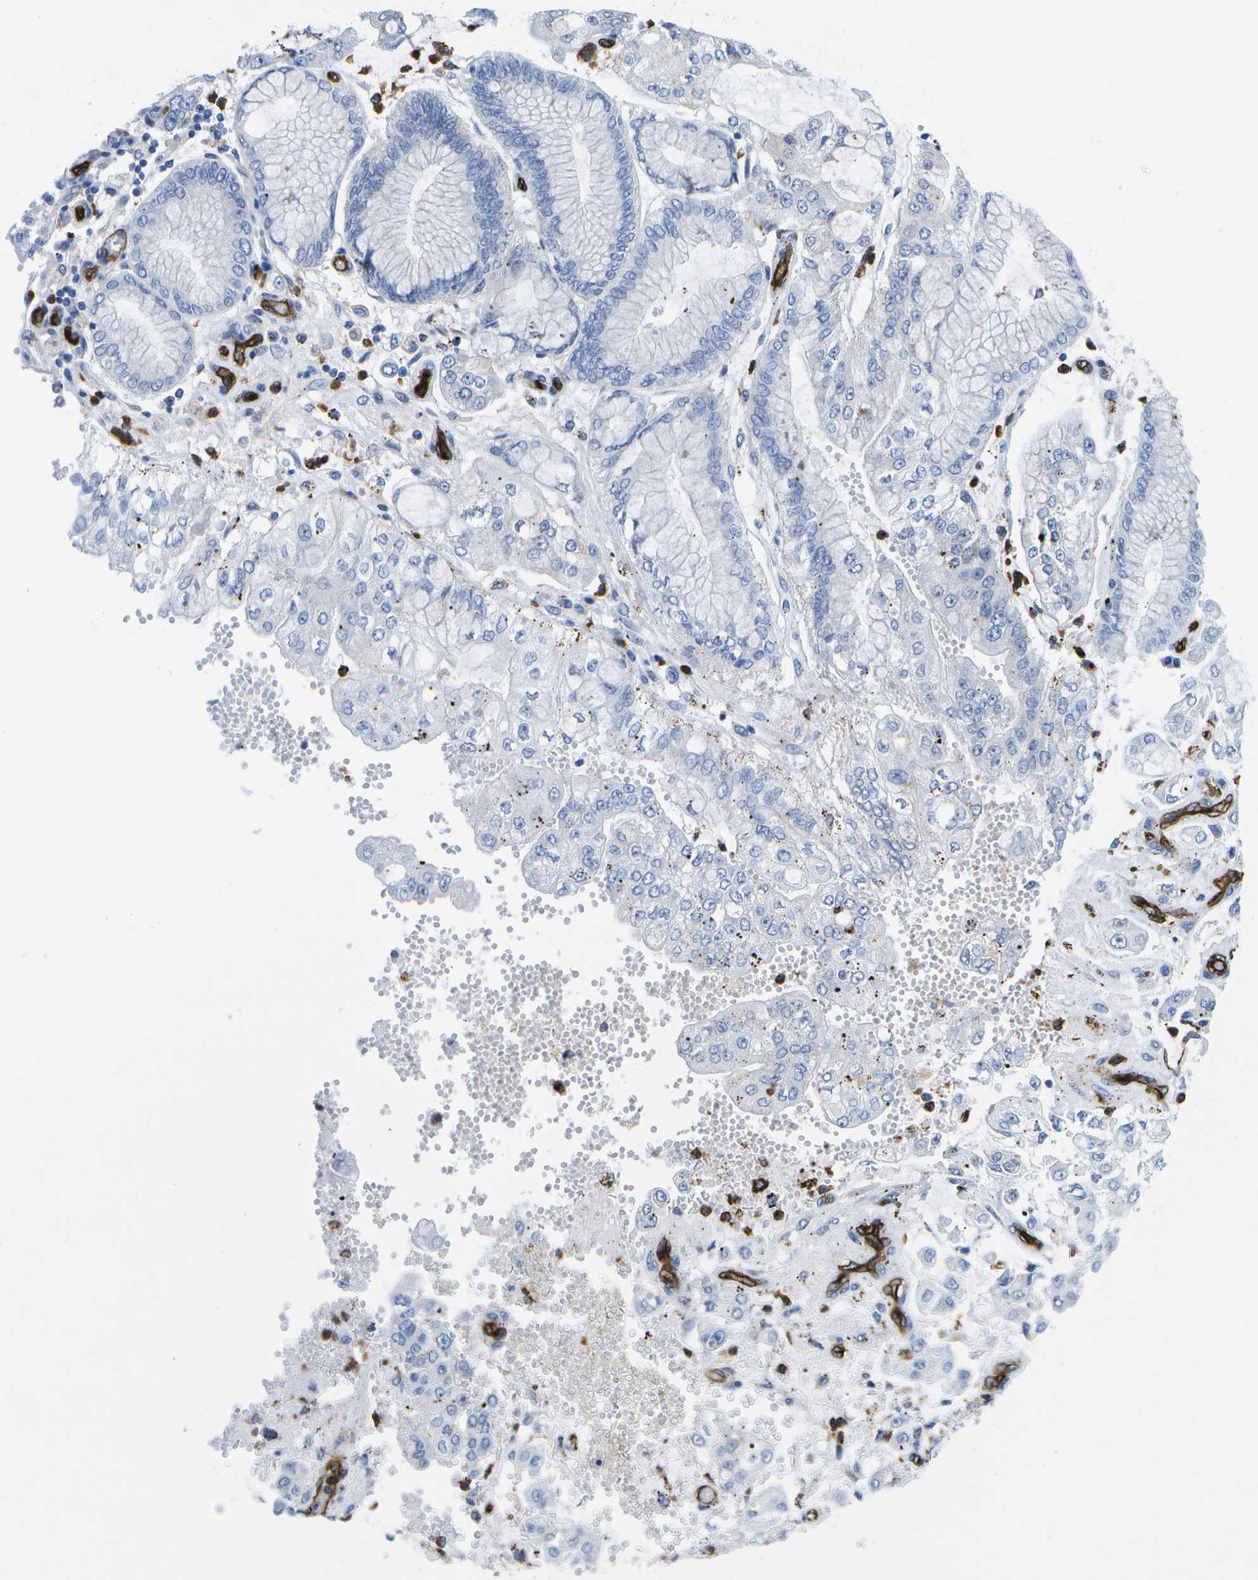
{"staining": {"intensity": "negative", "quantity": "none", "location": "none"}, "tissue": "stomach cancer", "cell_type": "Tumor cells", "image_type": "cancer", "snomed": [{"axis": "morphology", "description": "Adenocarcinoma, NOS"}, {"axis": "topography", "description": "Stomach"}], "caption": "Protein analysis of adenocarcinoma (stomach) displays no significant staining in tumor cells.", "gene": "DYSF", "patient": {"sex": "male", "age": 76}}